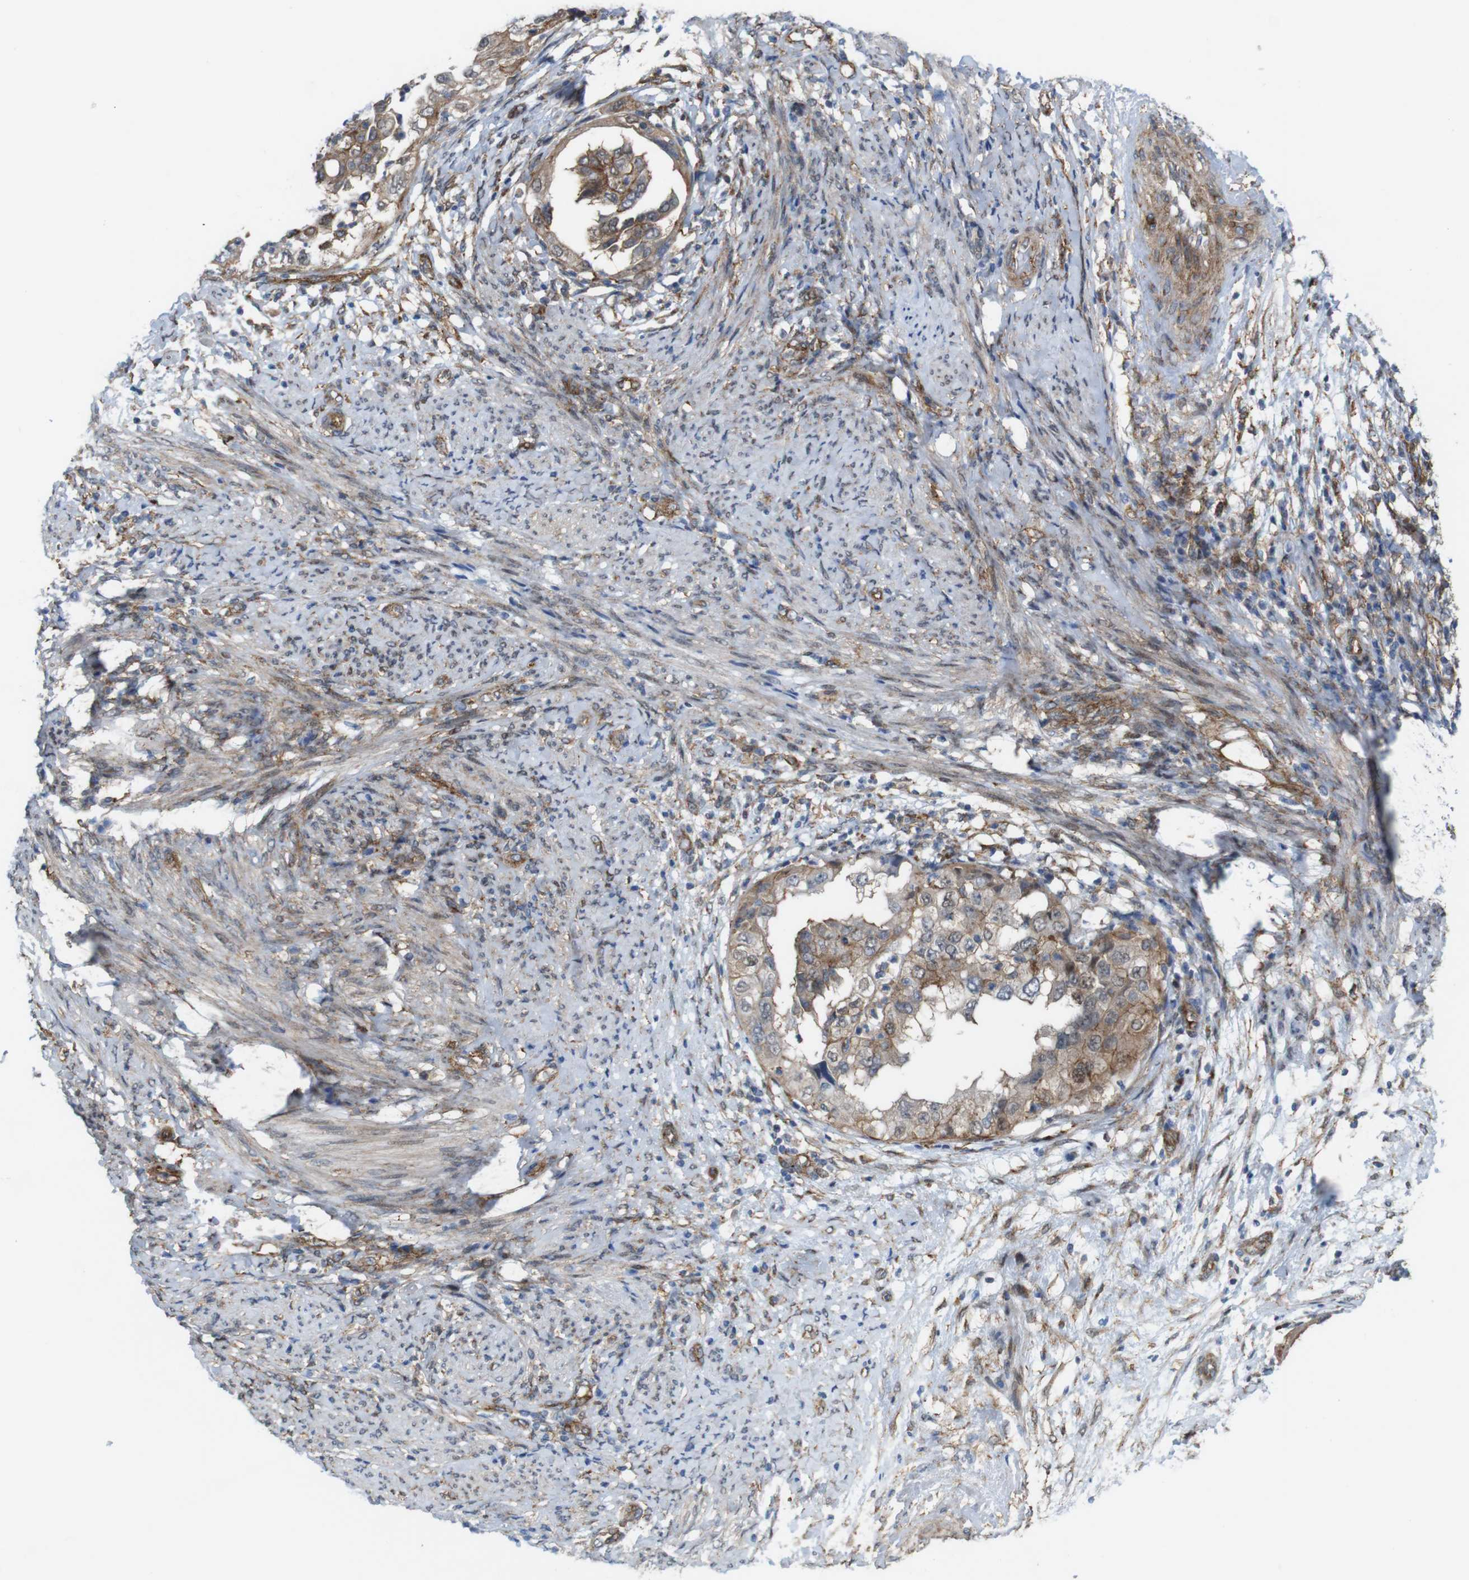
{"staining": {"intensity": "moderate", "quantity": ">75%", "location": "cytoplasmic/membranous"}, "tissue": "endometrial cancer", "cell_type": "Tumor cells", "image_type": "cancer", "snomed": [{"axis": "morphology", "description": "Adenocarcinoma, NOS"}, {"axis": "topography", "description": "Endometrium"}], "caption": "Human adenocarcinoma (endometrial) stained with a brown dye shows moderate cytoplasmic/membranous positive expression in about >75% of tumor cells.", "gene": "PTGER4", "patient": {"sex": "female", "age": 85}}